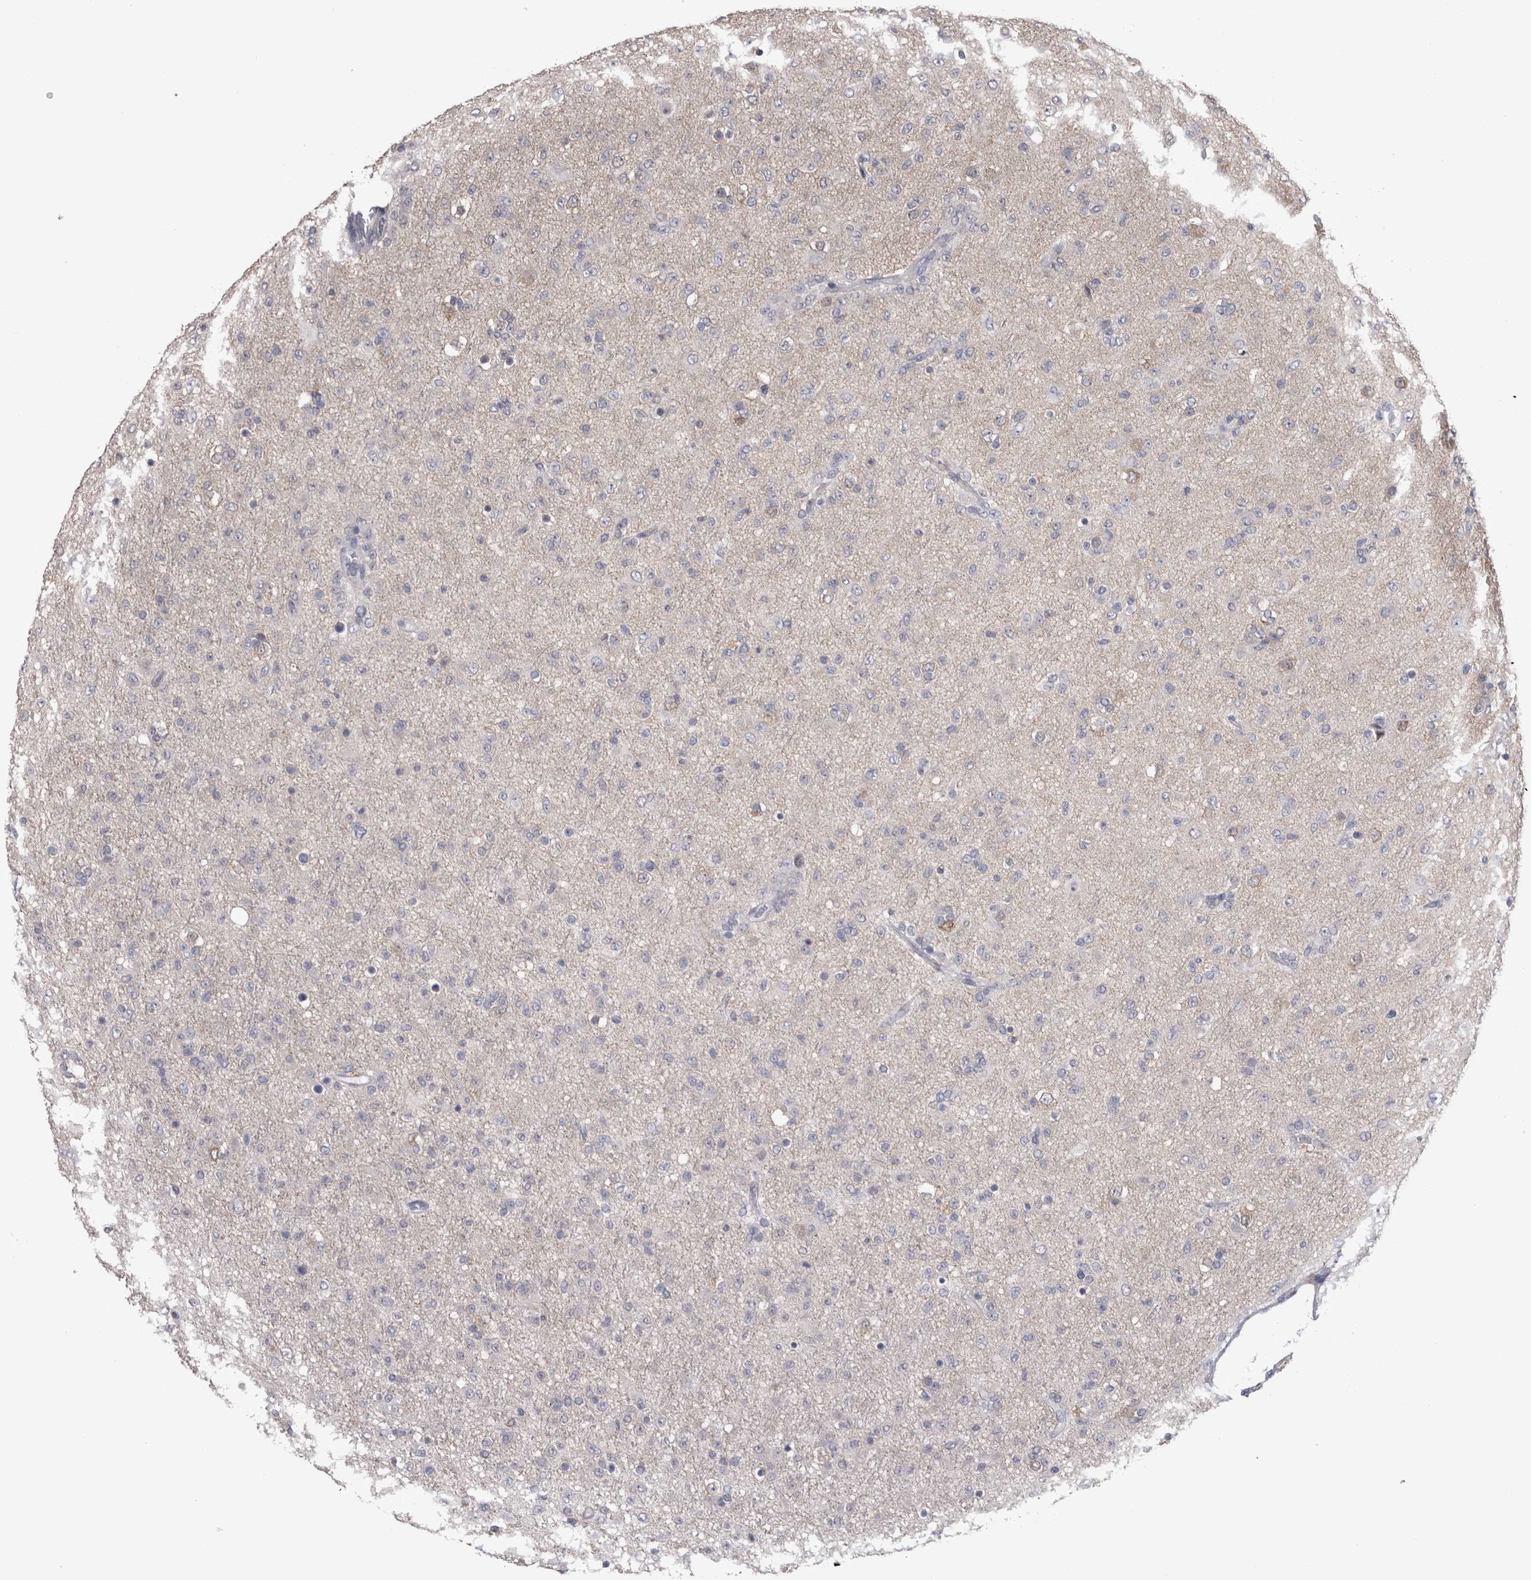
{"staining": {"intensity": "negative", "quantity": "none", "location": "none"}, "tissue": "glioma", "cell_type": "Tumor cells", "image_type": "cancer", "snomed": [{"axis": "morphology", "description": "Glioma, malignant, Low grade"}, {"axis": "topography", "description": "Brain"}], "caption": "Glioma was stained to show a protein in brown. There is no significant staining in tumor cells. (DAB (3,3'-diaminobenzidine) immunohistochemistry with hematoxylin counter stain).", "gene": "DDX6", "patient": {"sex": "male", "age": 65}}